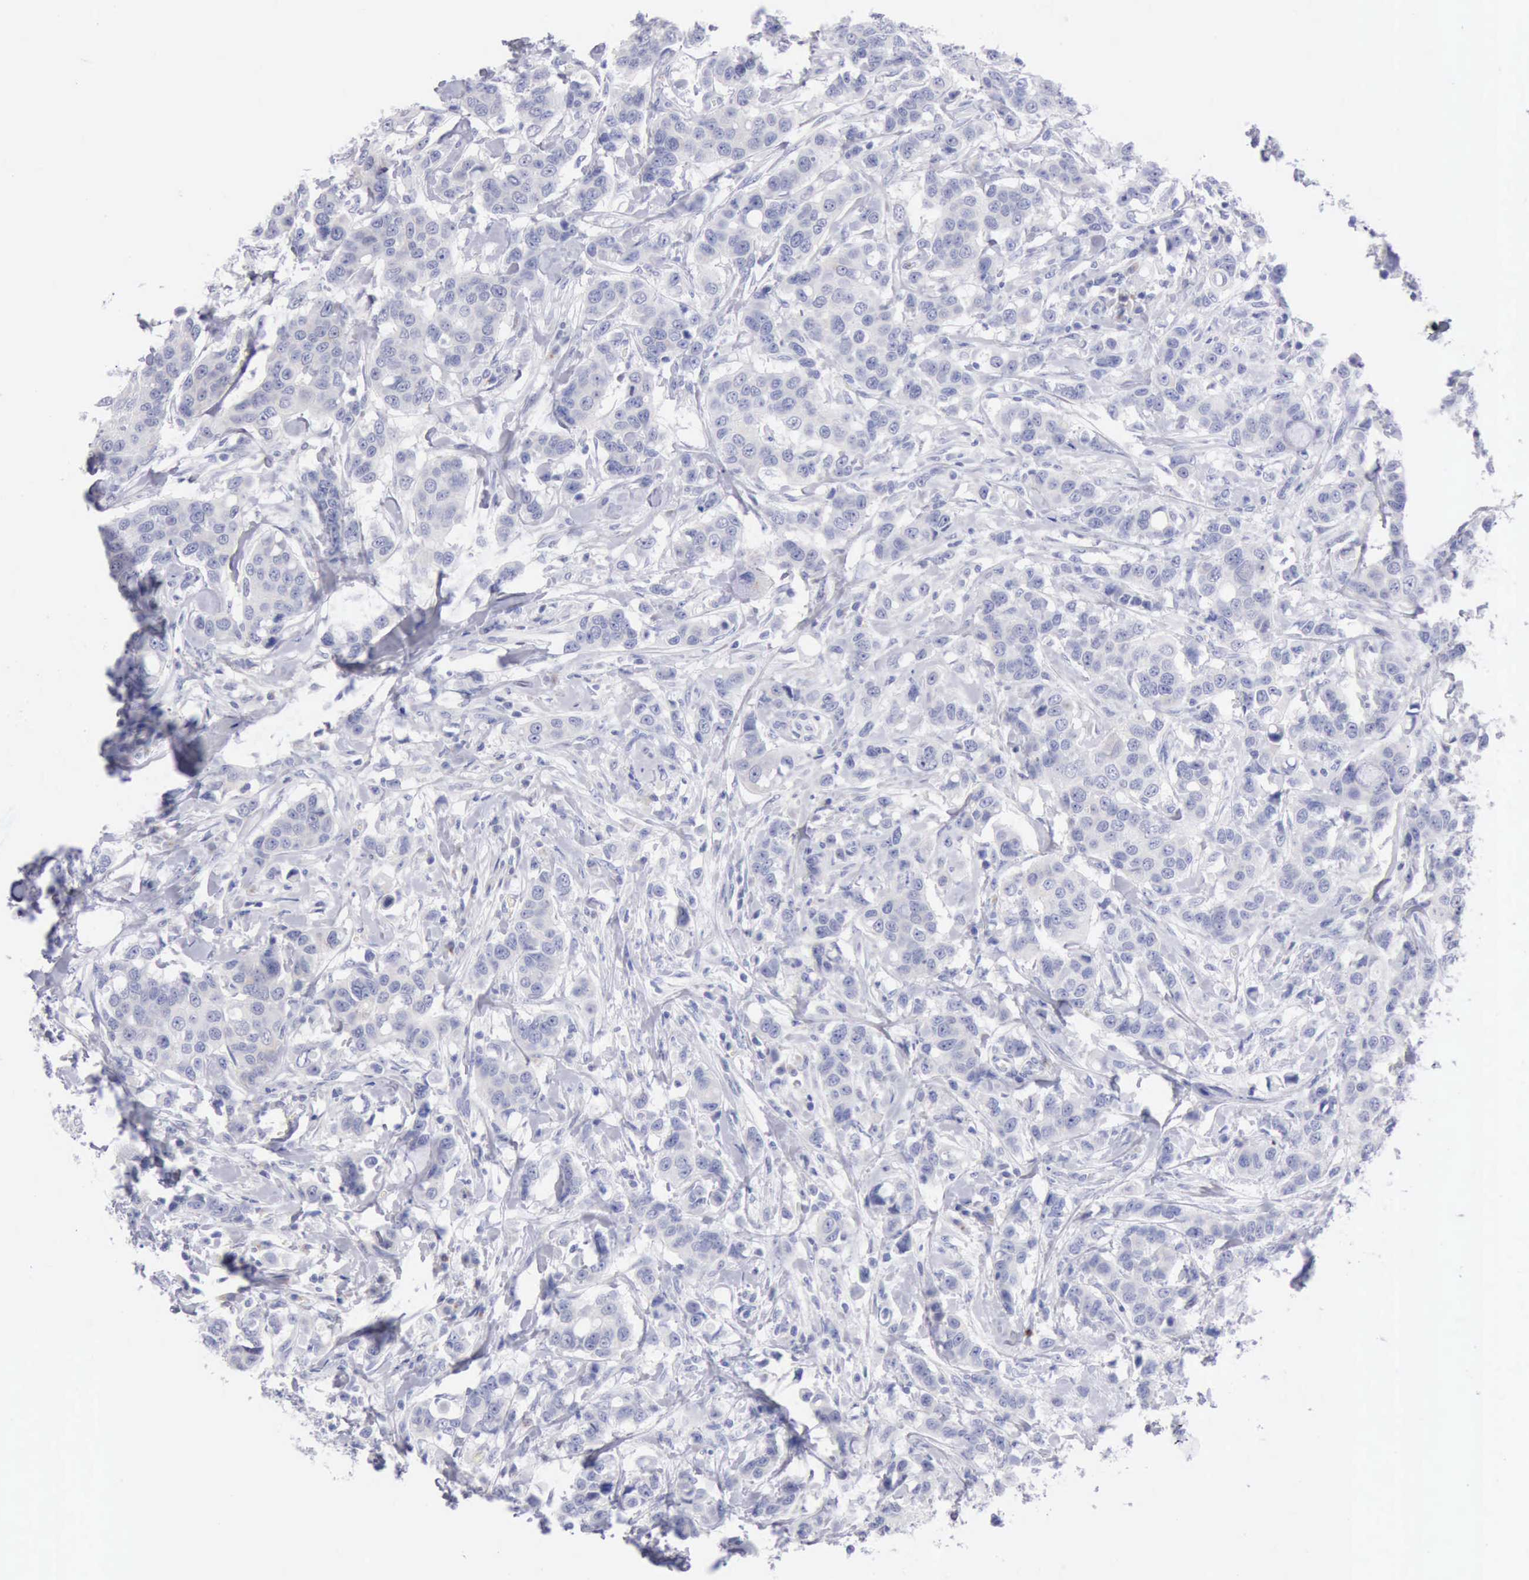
{"staining": {"intensity": "negative", "quantity": "none", "location": "none"}, "tissue": "breast cancer", "cell_type": "Tumor cells", "image_type": "cancer", "snomed": [{"axis": "morphology", "description": "Duct carcinoma"}, {"axis": "topography", "description": "Breast"}], "caption": "DAB (3,3'-diaminobenzidine) immunohistochemical staining of breast infiltrating ductal carcinoma displays no significant staining in tumor cells.", "gene": "ANGEL1", "patient": {"sex": "female", "age": 27}}